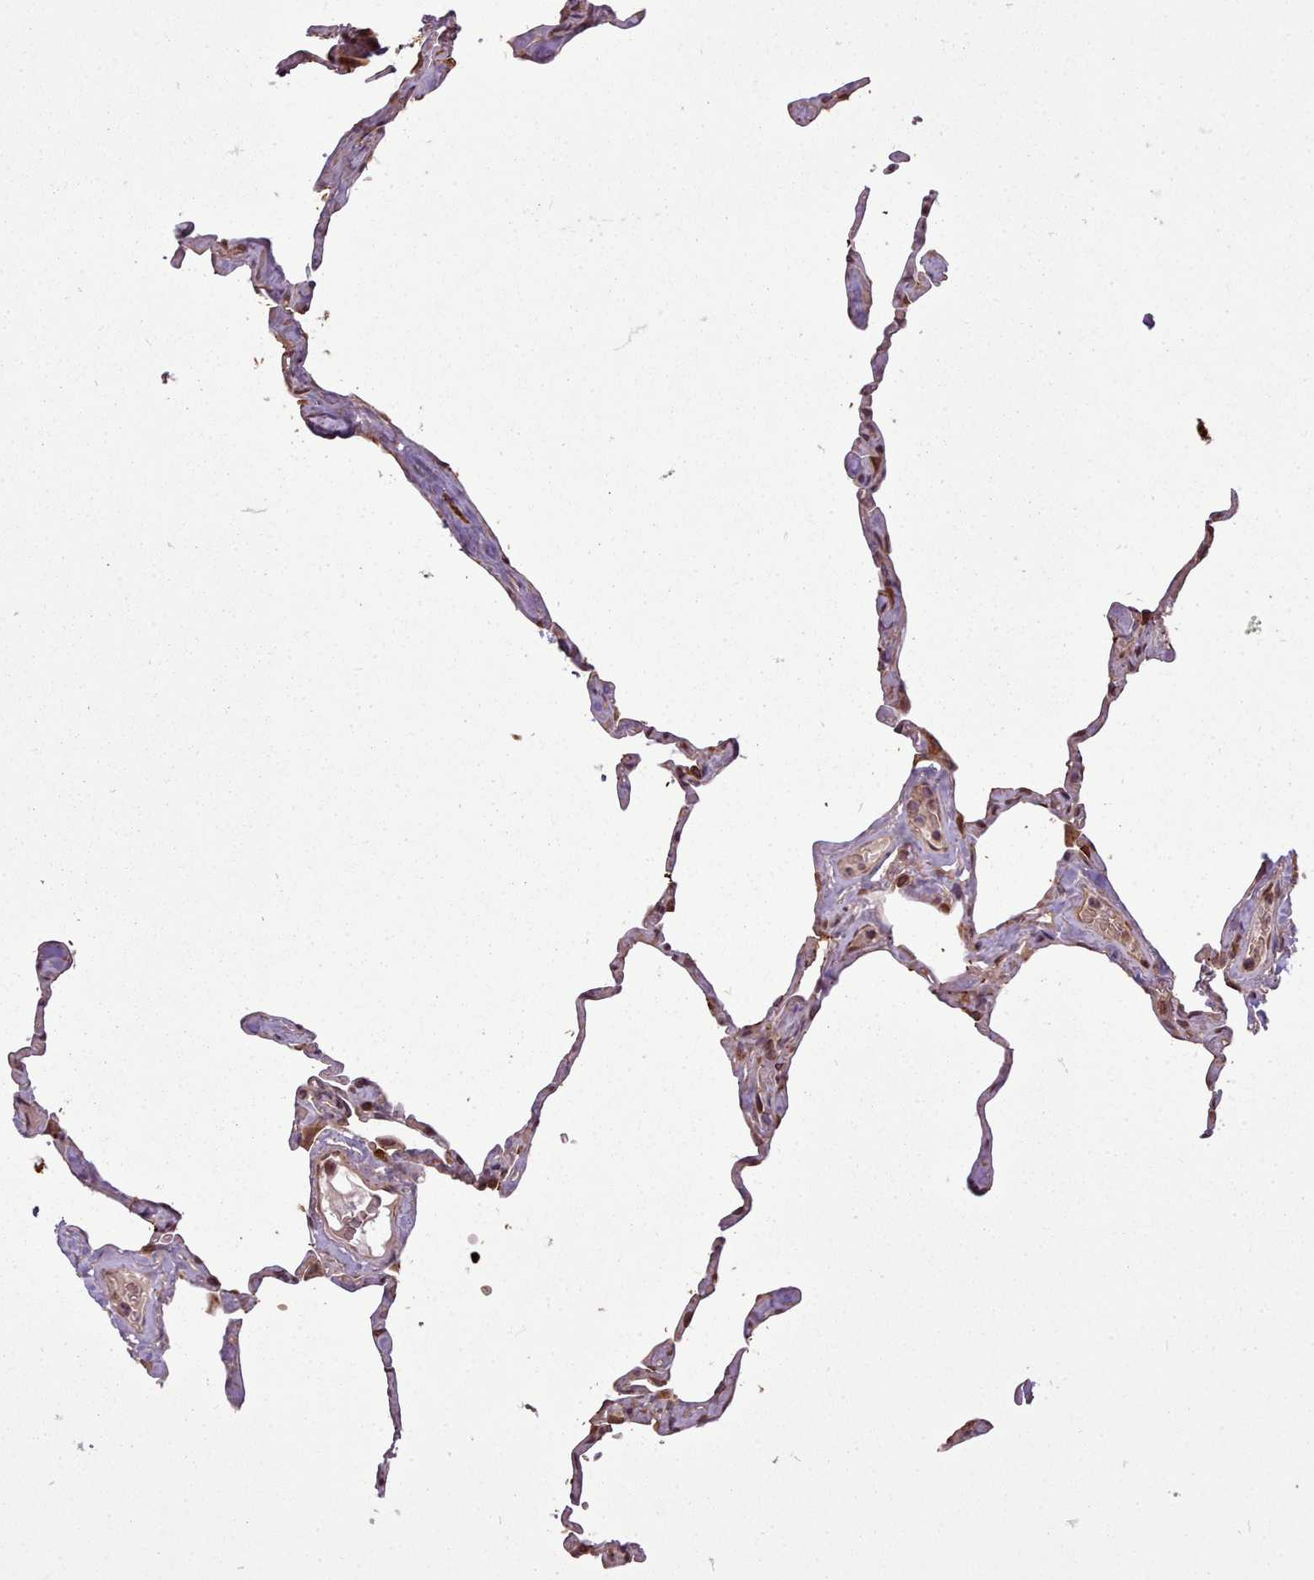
{"staining": {"intensity": "moderate", "quantity": "25%-75%", "location": "cytoplasmic/membranous"}, "tissue": "lung", "cell_type": "Alveolar cells", "image_type": "normal", "snomed": [{"axis": "morphology", "description": "Normal tissue, NOS"}, {"axis": "topography", "description": "Lung"}], "caption": "Immunohistochemical staining of normal human lung reveals 25%-75% levels of moderate cytoplasmic/membranous protein positivity in about 25%-75% of alveolar cells.", "gene": "CABP1", "patient": {"sex": "male", "age": 65}}